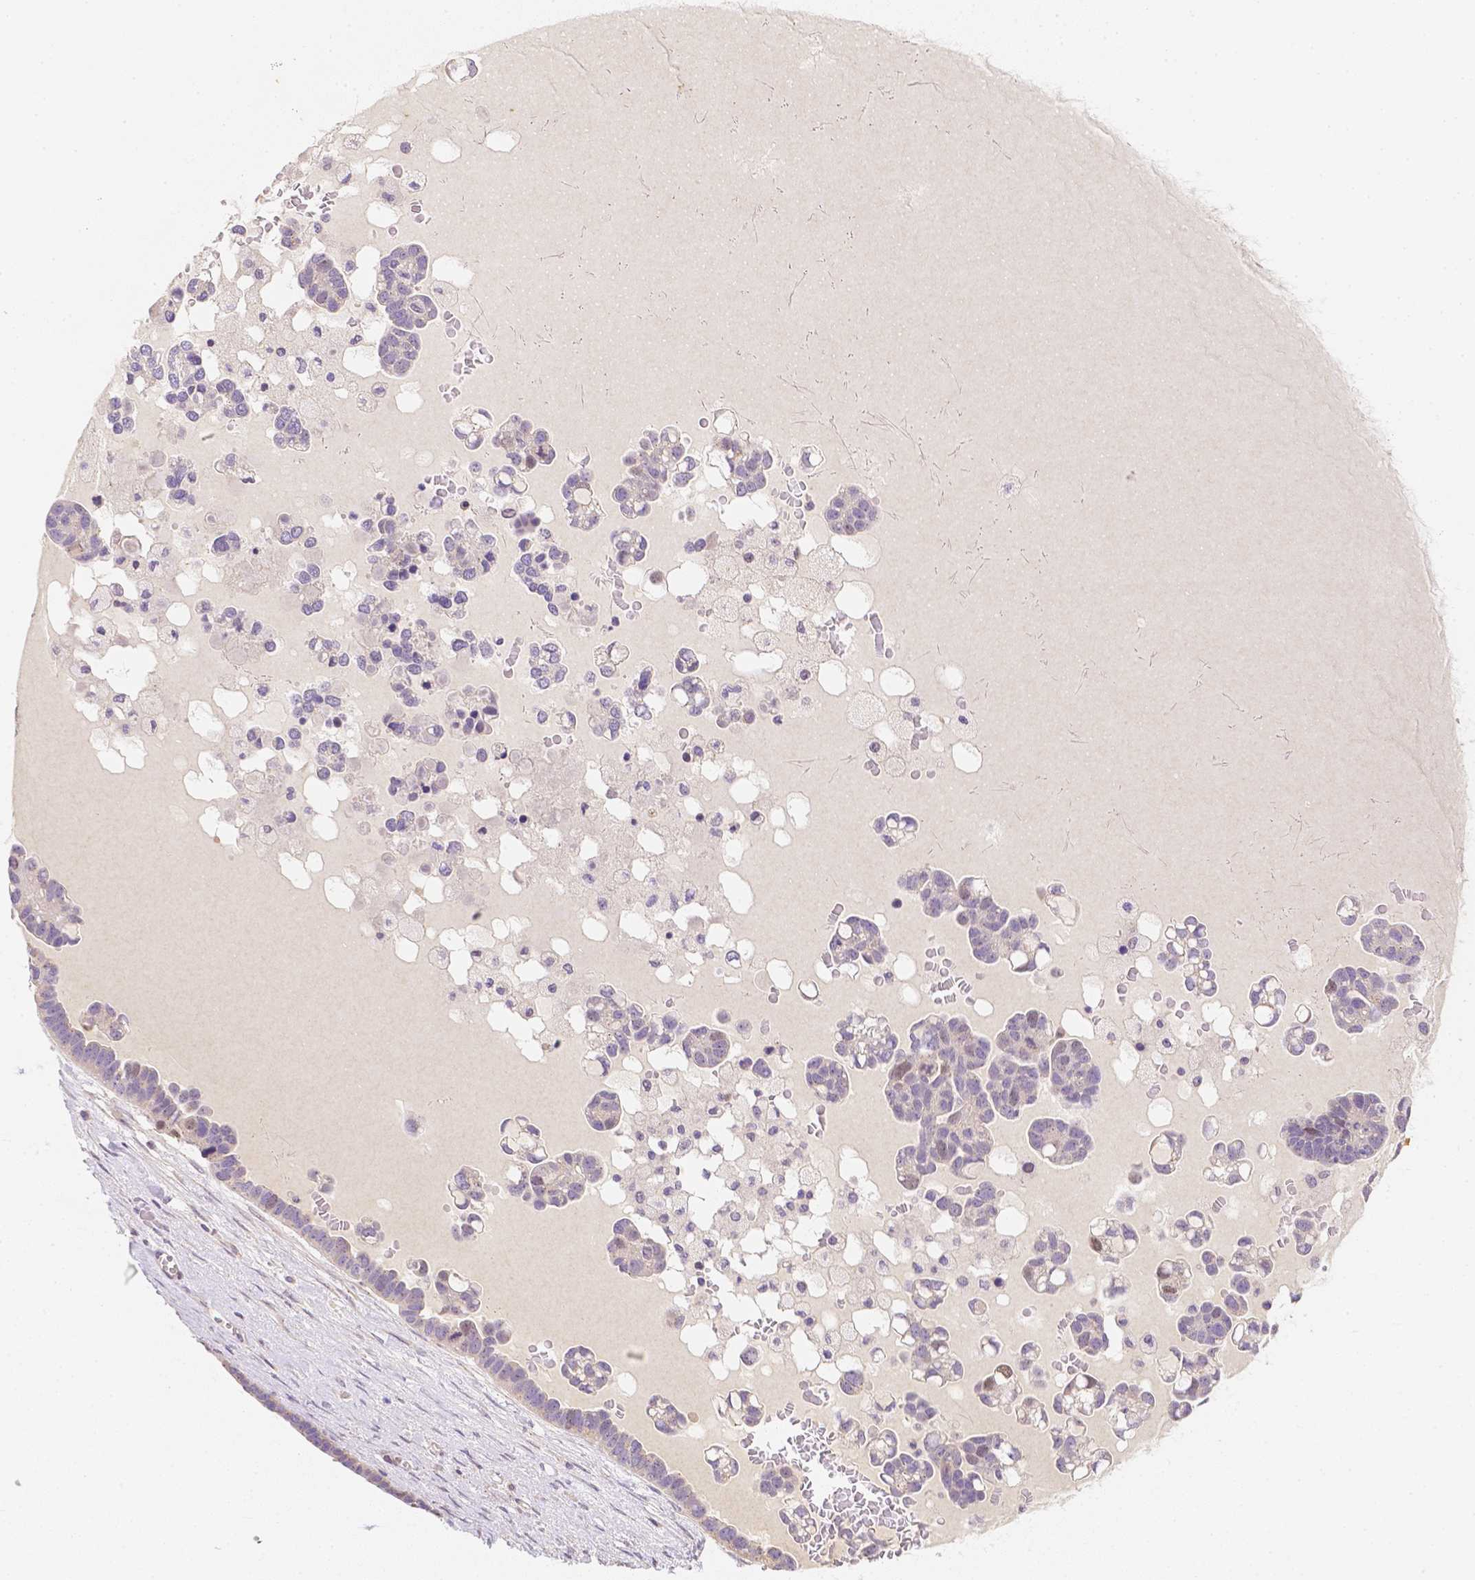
{"staining": {"intensity": "negative", "quantity": "none", "location": "none"}, "tissue": "ovarian cancer", "cell_type": "Tumor cells", "image_type": "cancer", "snomed": [{"axis": "morphology", "description": "Cystadenocarcinoma, serous, NOS"}, {"axis": "topography", "description": "Ovary"}], "caption": "Protein analysis of ovarian cancer demonstrates no significant positivity in tumor cells. (DAB IHC with hematoxylin counter stain).", "gene": "C10orf67", "patient": {"sex": "female", "age": 54}}